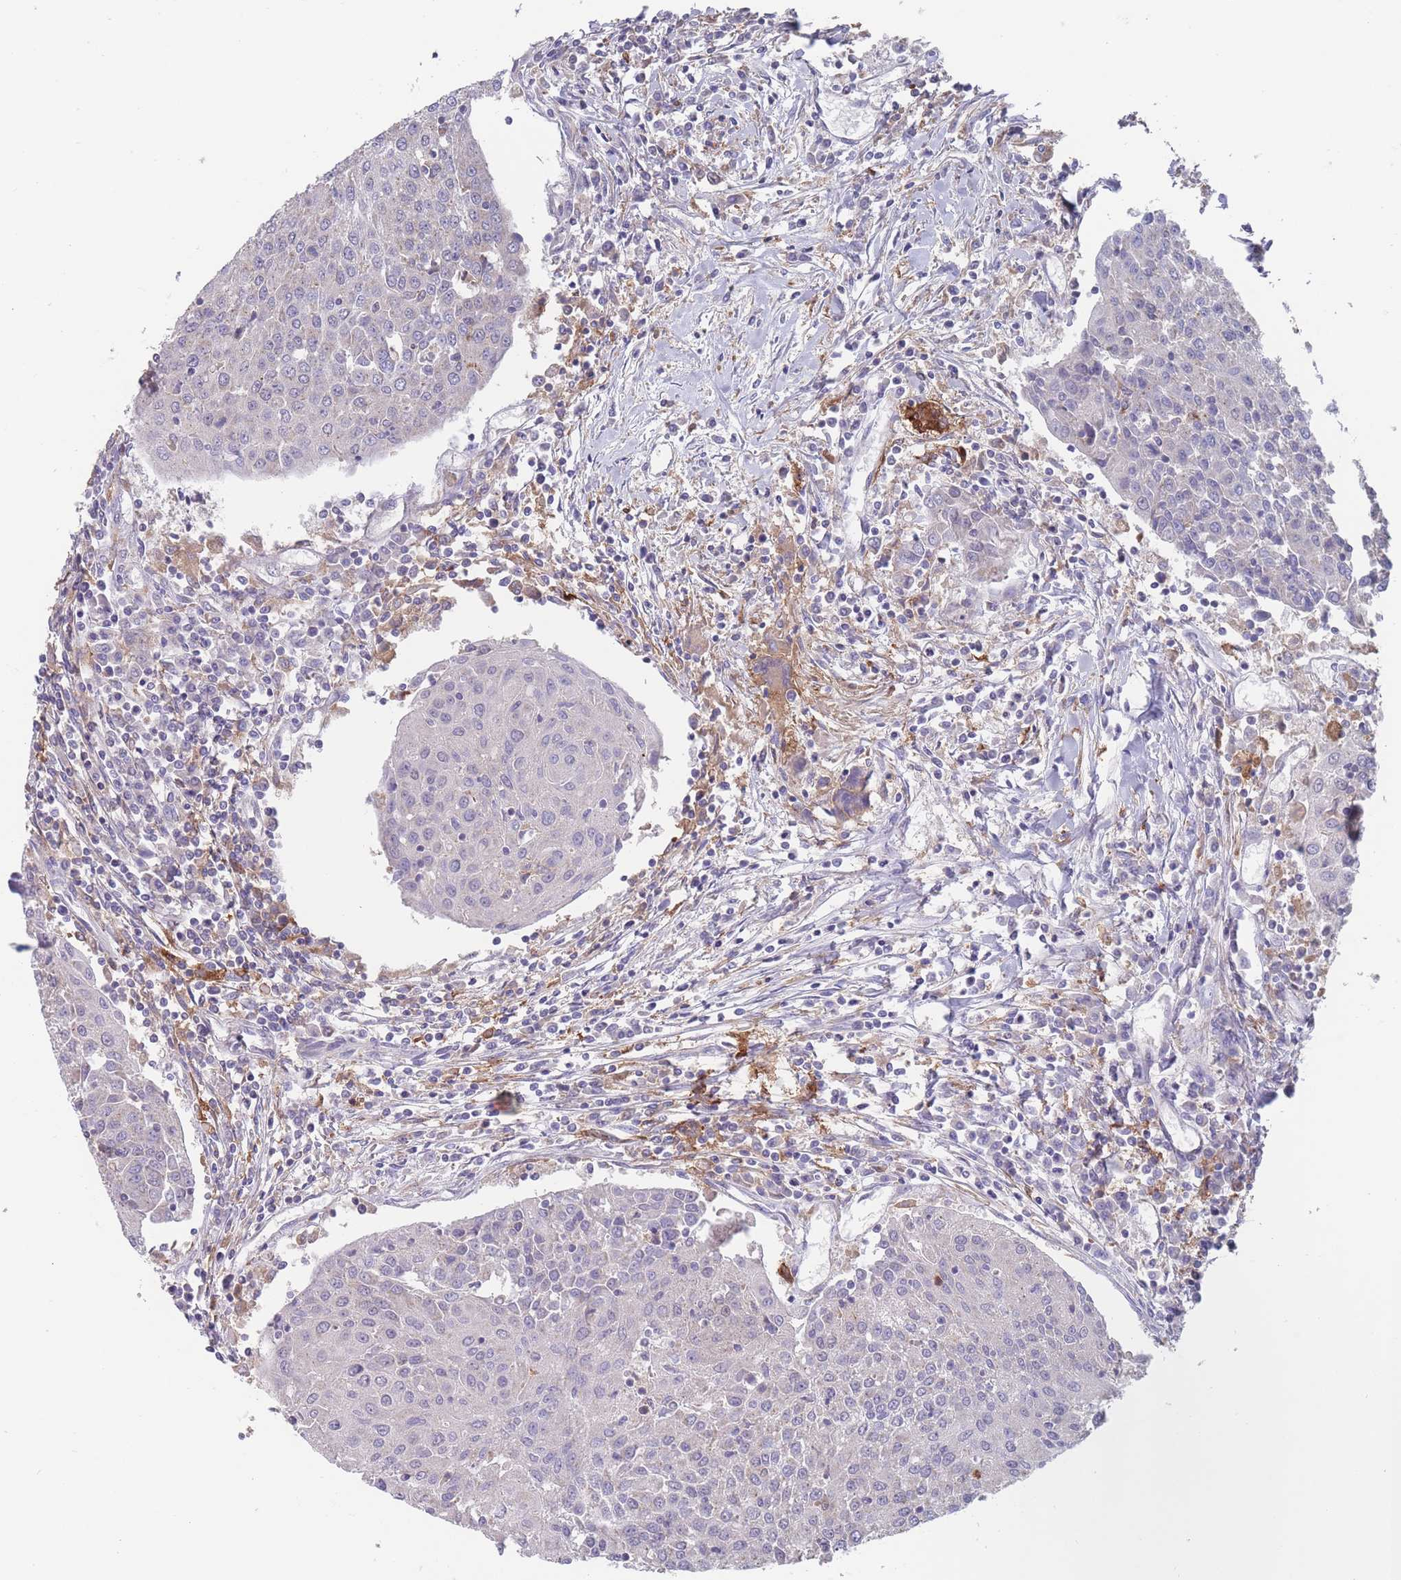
{"staining": {"intensity": "negative", "quantity": "none", "location": "none"}, "tissue": "urothelial cancer", "cell_type": "Tumor cells", "image_type": "cancer", "snomed": [{"axis": "morphology", "description": "Urothelial carcinoma, High grade"}, {"axis": "topography", "description": "Urinary bladder"}], "caption": "Protein analysis of high-grade urothelial carcinoma shows no significant positivity in tumor cells.", "gene": "PEX7", "patient": {"sex": "female", "age": 85}}